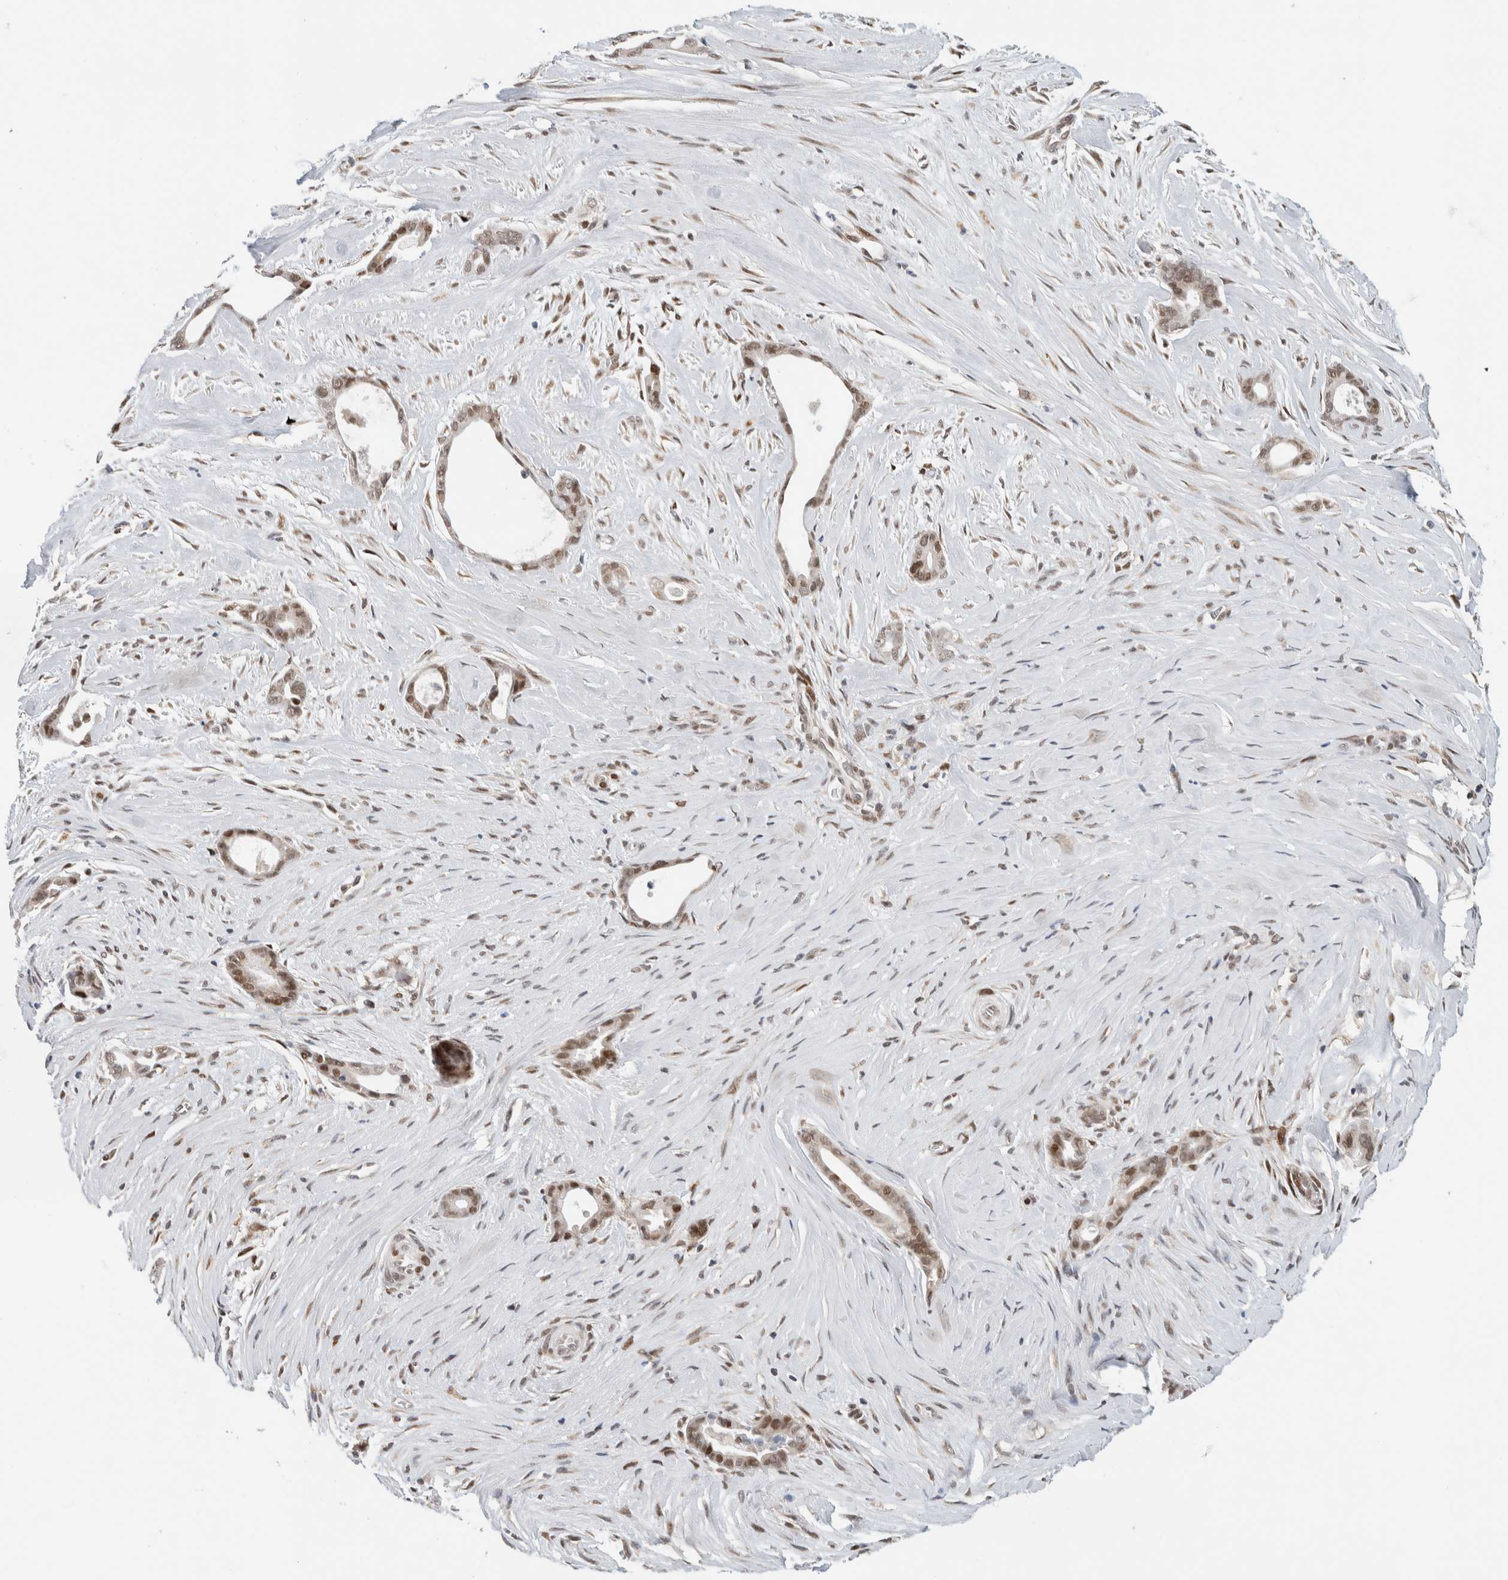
{"staining": {"intensity": "strong", "quantity": ">75%", "location": "nuclear"}, "tissue": "liver cancer", "cell_type": "Tumor cells", "image_type": "cancer", "snomed": [{"axis": "morphology", "description": "Cholangiocarcinoma"}, {"axis": "topography", "description": "Liver"}], "caption": "IHC (DAB (3,3'-diaminobenzidine)) staining of liver cholangiocarcinoma reveals strong nuclear protein expression in approximately >75% of tumor cells.", "gene": "HNRNPR", "patient": {"sex": "female", "age": 55}}